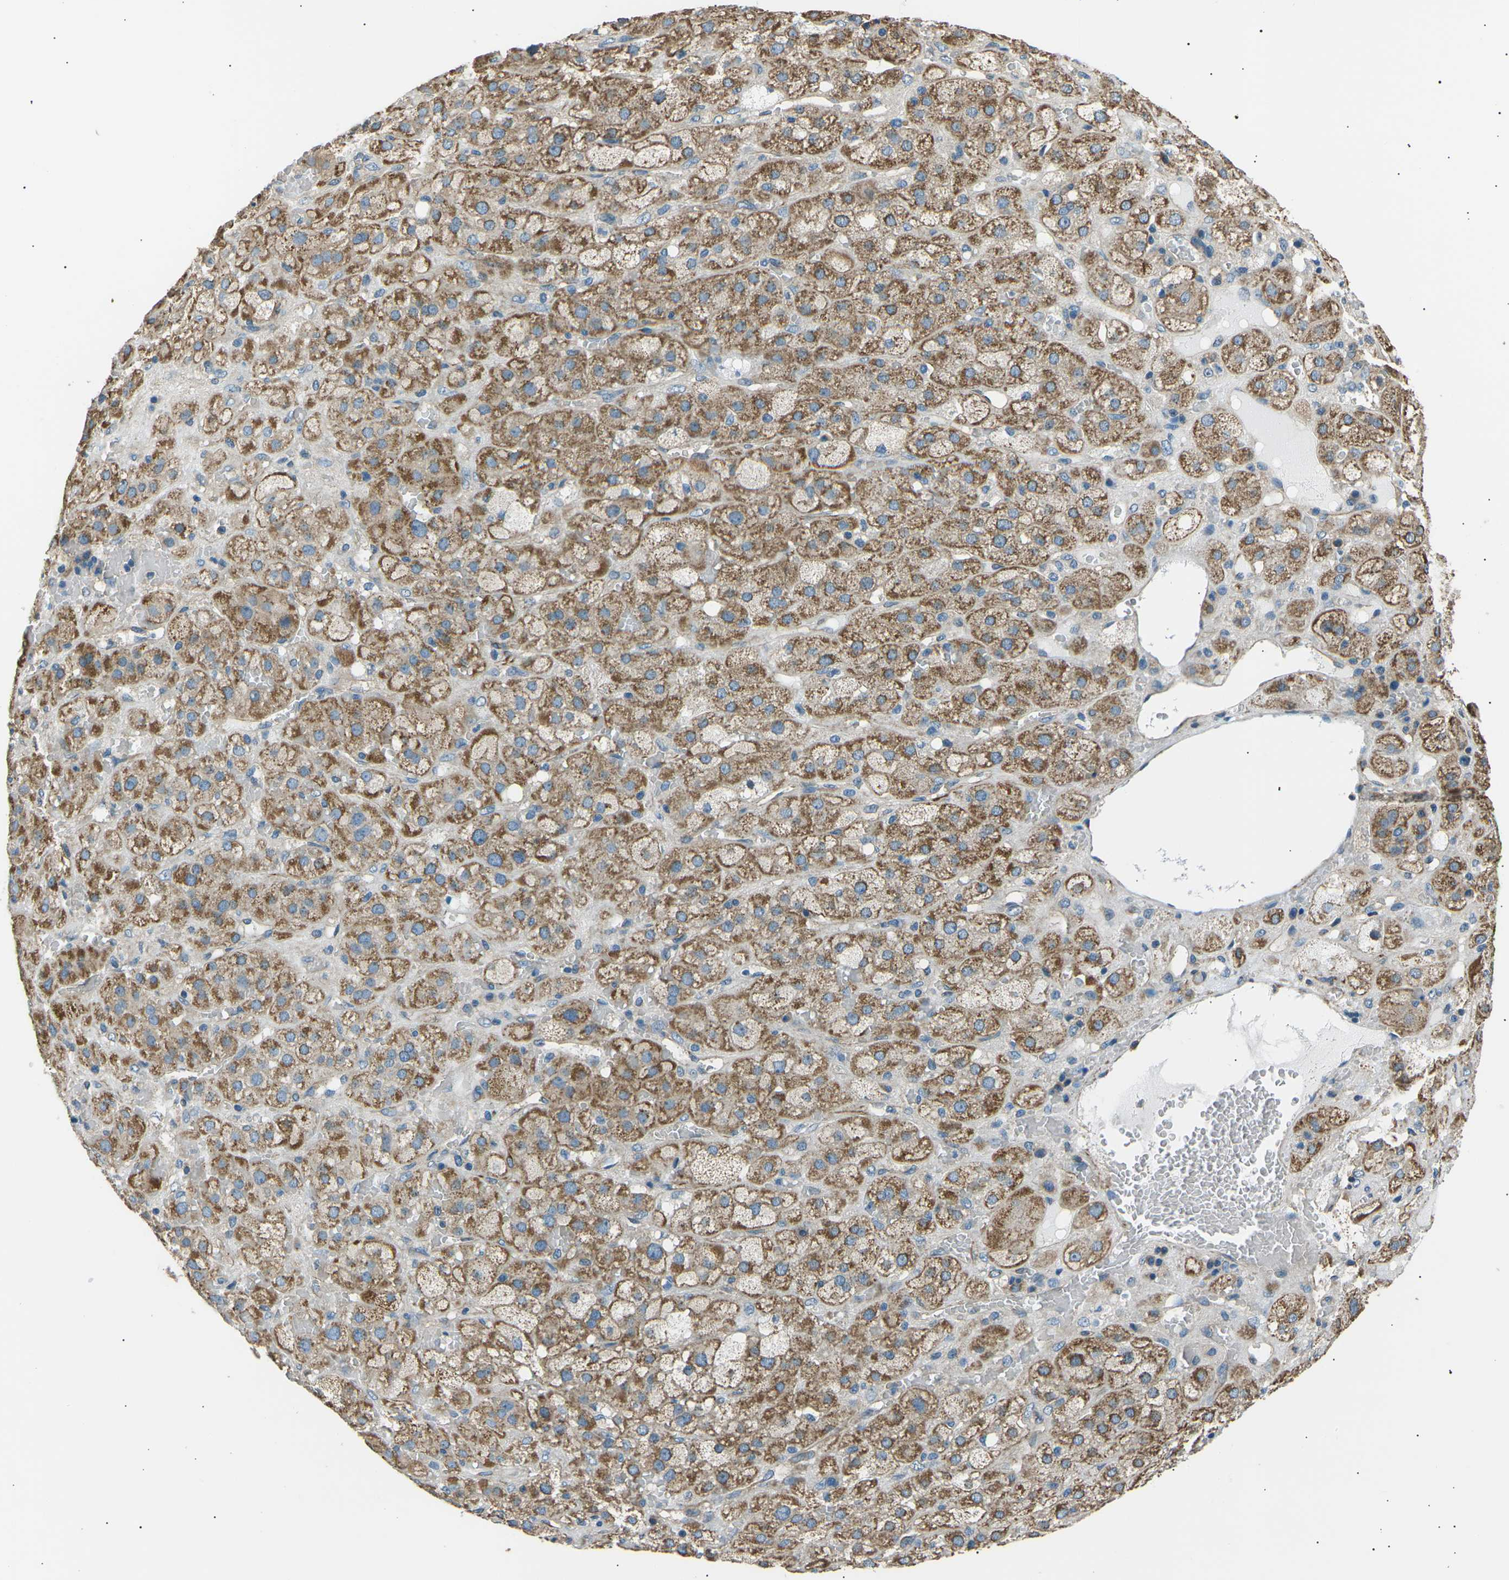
{"staining": {"intensity": "moderate", "quantity": ">75%", "location": "cytoplasmic/membranous"}, "tissue": "adrenal gland", "cell_type": "Glandular cells", "image_type": "normal", "snomed": [{"axis": "morphology", "description": "Normal tissue, NOS"}, {"axis": "topography", "description": "Adrenal gland"}], "caption": "The histopathology image exhibits staining of benign adrenal gland, revealing moderate cytoplasmic/membranous protein staining (brown color) within glandular cells.", "gene": "SLK", "patient": {"sex": "female", "age": 47}}